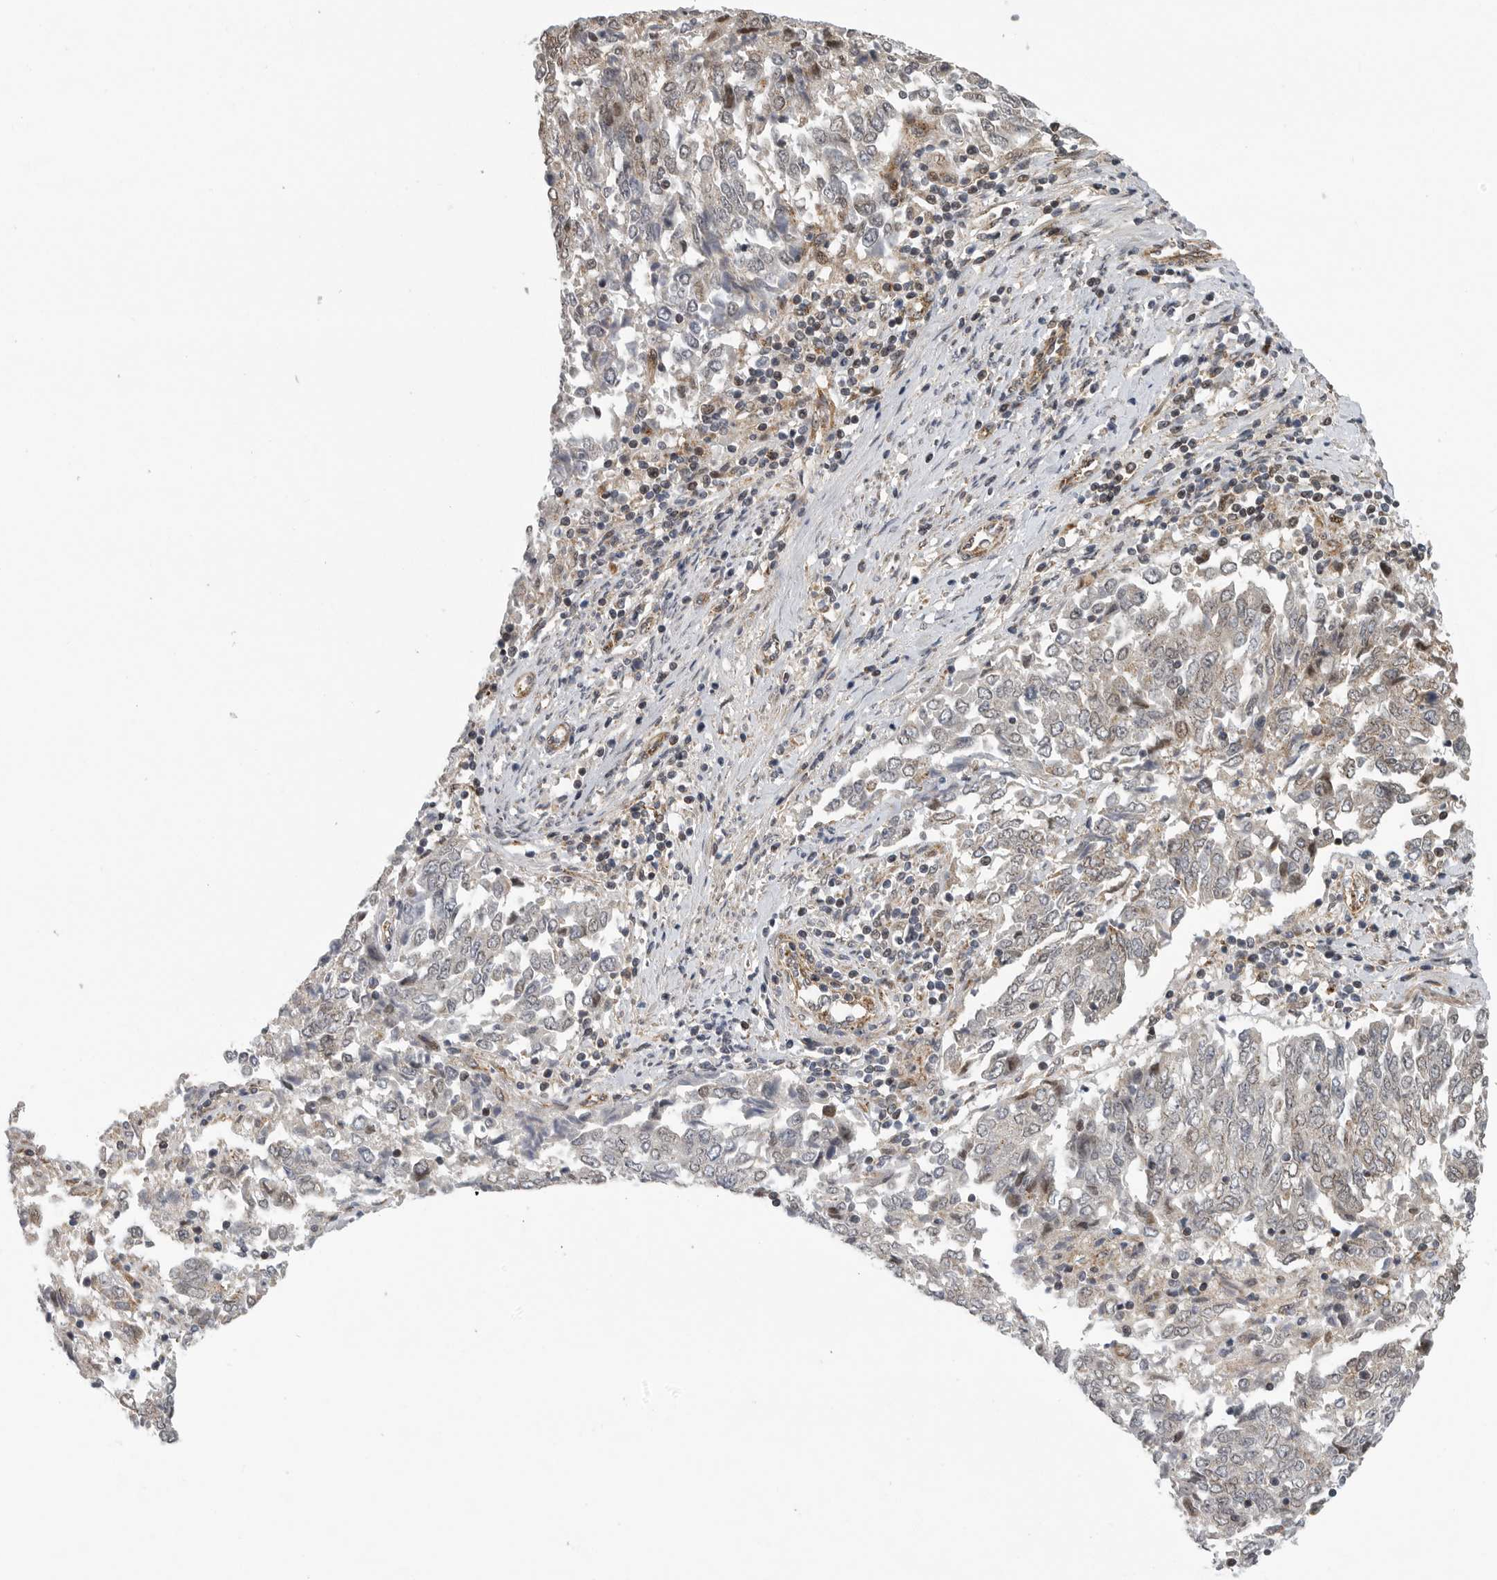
{"staining": {"intensity": "negative", "quantity": "none", "location": "none"}, "tissue": "endometrial cancer", "cell_type": "Tumor cells", "image_type": "cancer", "snomed": [{"axis": "morphology", "description": "Adenocarcinoma, NOS"}, {"axis": "topography", "description": "Endometrium"}], "caption": "This is an immunohistochemistry (IHC) micrograph of human endometrial cancer (adenocarcinoma). There is no positivity in tumor cells.", "gene": "TMPRSS11F", "patient": {"sex": "female", "age": 80}}